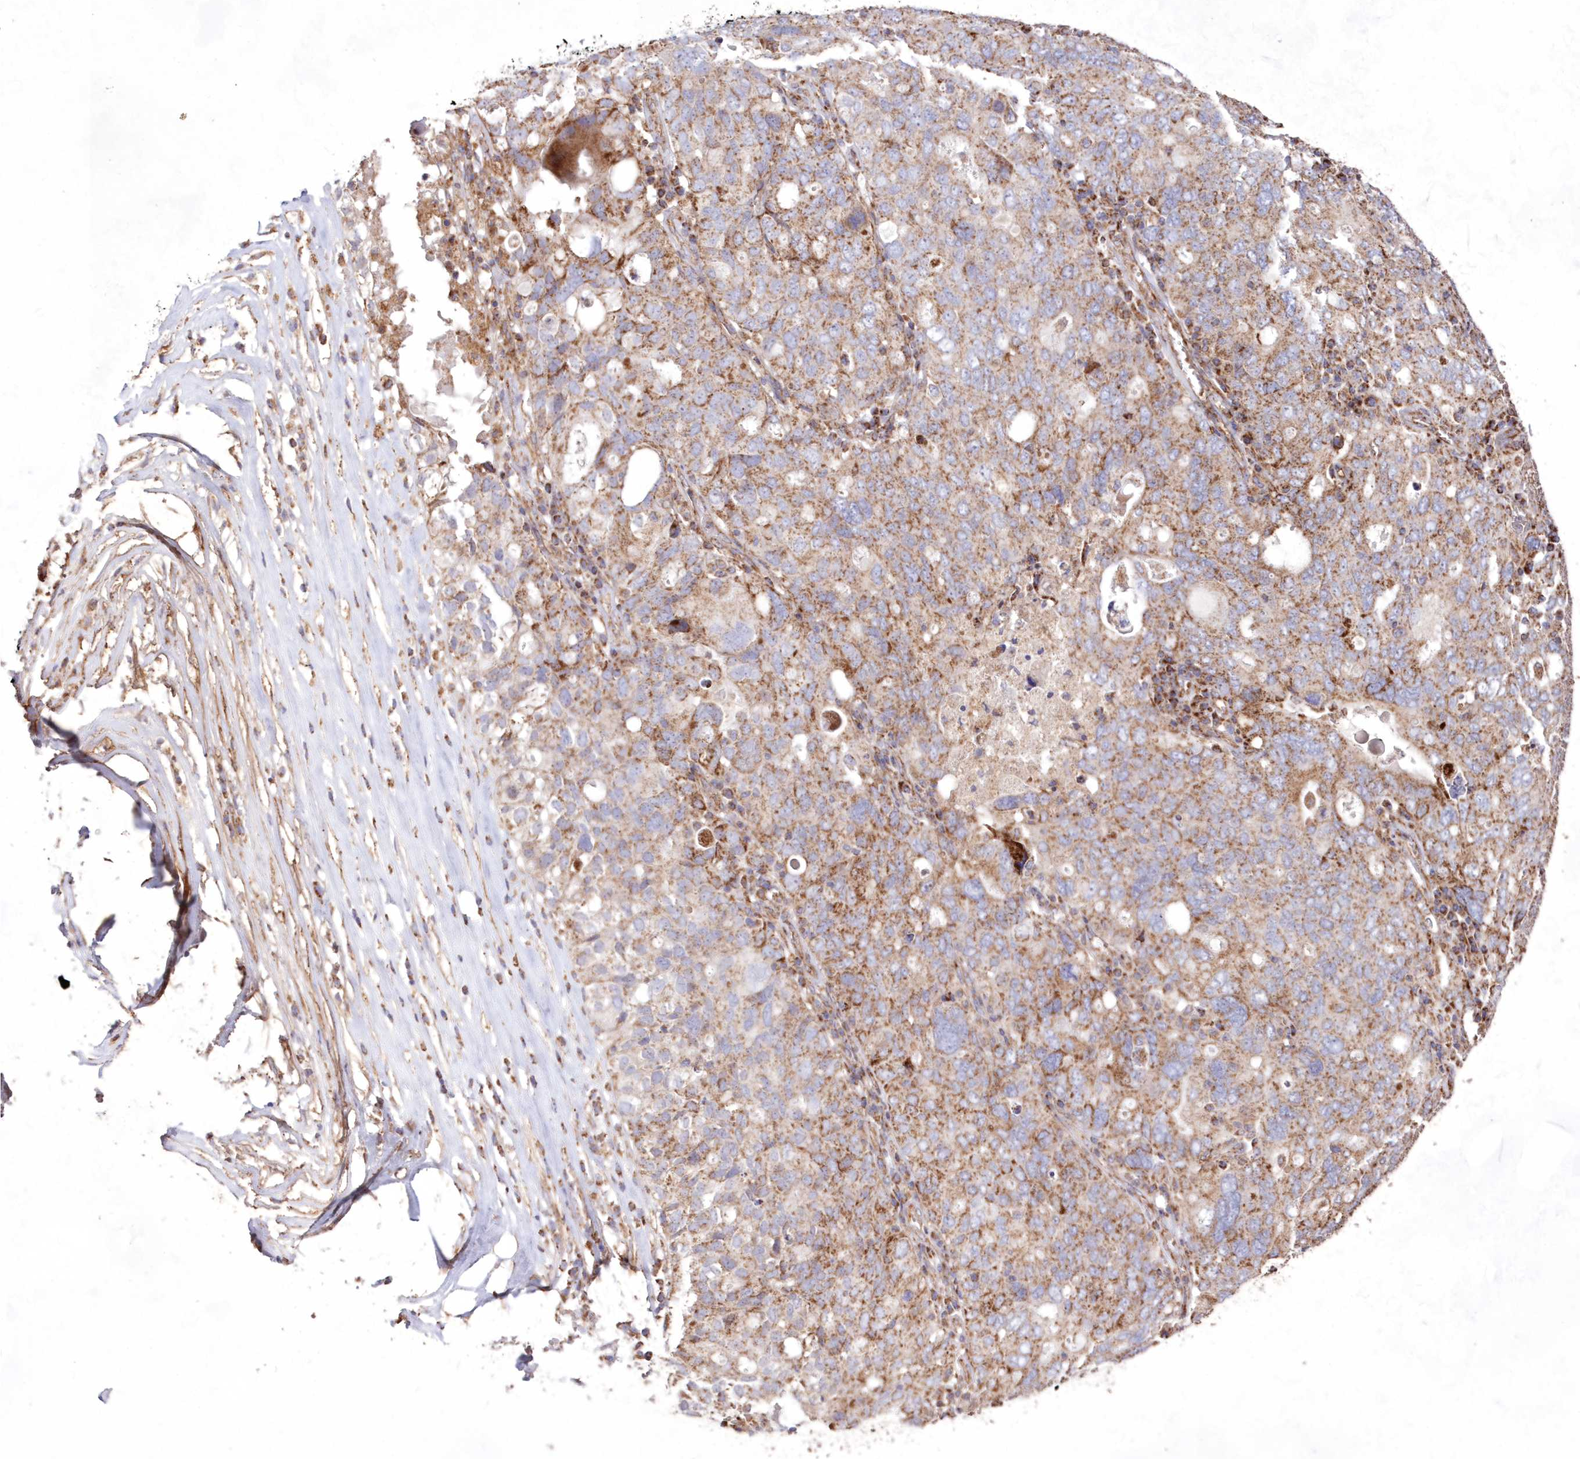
{"staining": {"intensity": "moderate", "quantity": ">75%", "location": "cytoplasmic/membranous"}, "tissue": "ovarian cancer", "cell_type": "Tumor cells", "image_type": "cancer", "snomed": [{"axis": "morphology", "description": "Carcinoma, endometroid"}, {"axis": "topography", "description": "Ovary"}], "caption": "Ovarian cancer stained for a protein (brown) reveals moderate cytoplasmic/membranous positive positivity in approximately >75% of tumor cells.", "gene": "HADHB", "patient": {"sex": "female", "age": 62}}